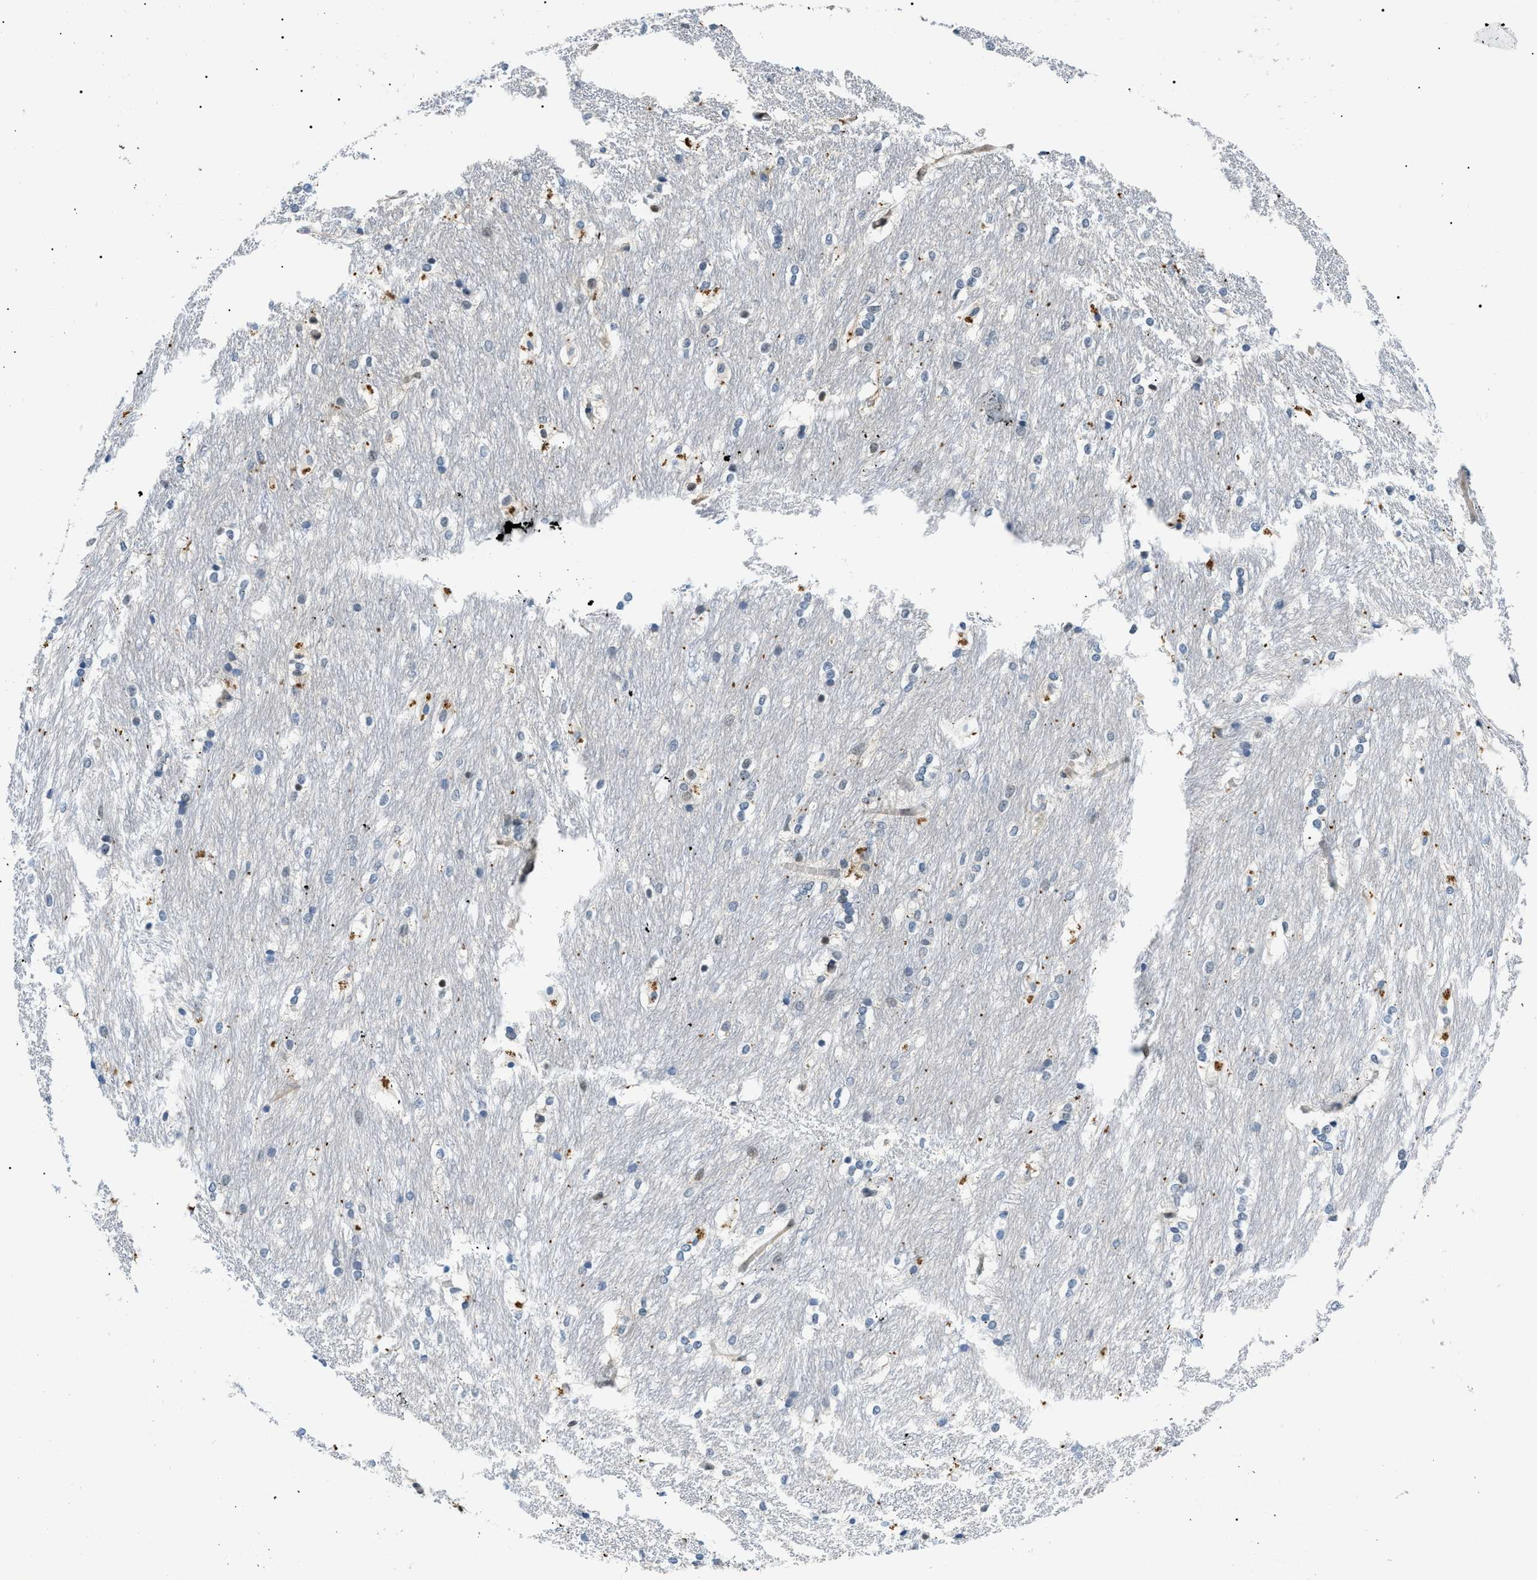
{"staining": {"intensity": "weak", "quantity": "<25%", "location": "nuclear"}, "tissue": "caudate", "cell_type": "Glial cells", "image_type": "normal", "snomed": [{"axis": "morphology", "description": "Normal tissue, NOS"}, {"axis": "topography", "description": "Lateral ventricle wall"}], "caption": "There is no significant staining in glial cells of caudate. The staining was performed using DAB (3,3'-diaminobenzidine) to visualize the protein expression in brown, while the nuclei were stained in blue with hematoxylin (Magnification: 20x).", "gene": "CWC25", "patient": {"sex": "female", "age": 19}}